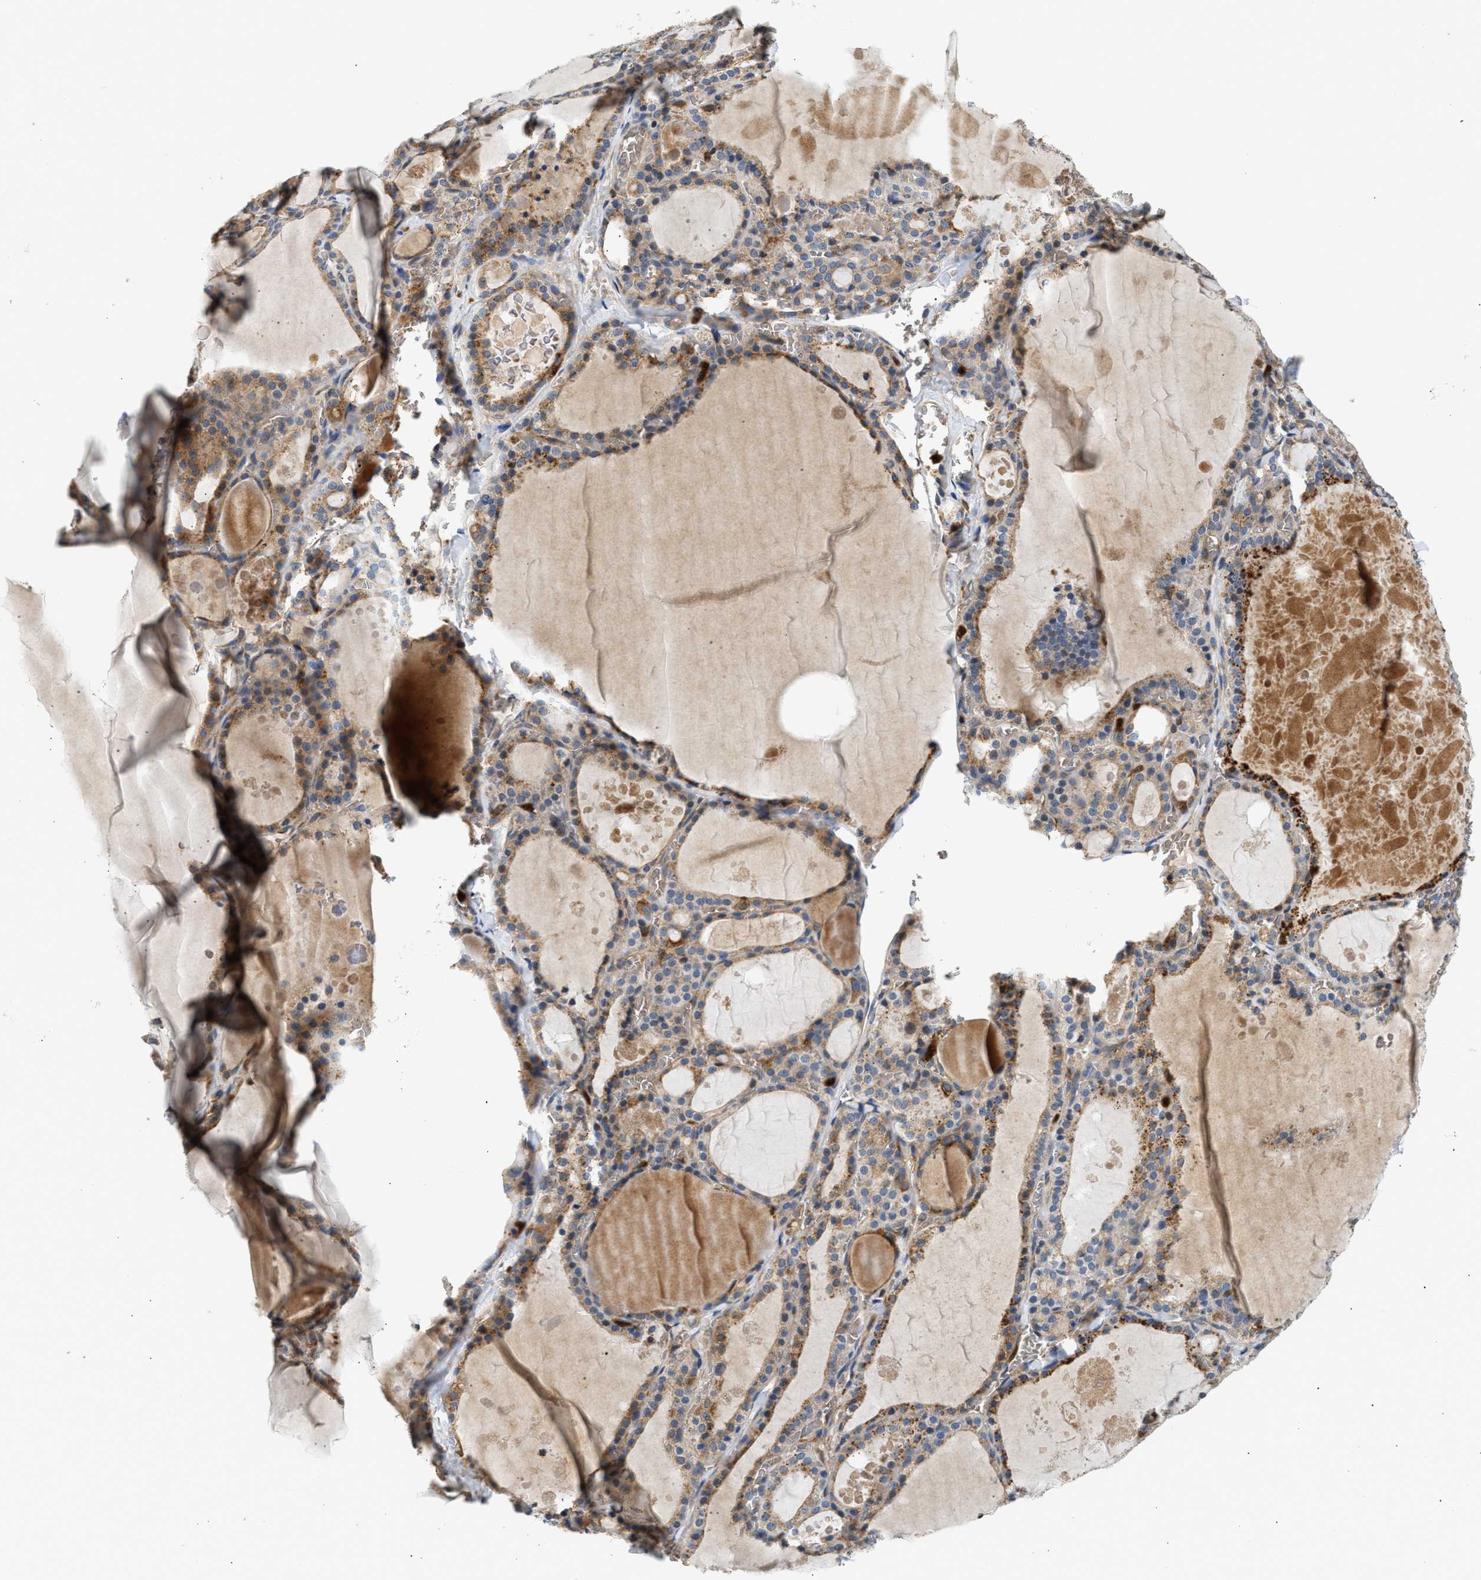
{"staining": {"intensity": "moderate", "quantity": ">75%", "location": "cytoplasmic/membranous"}, "tissue": "thyroid gland", "cell_type": "Glandular cells", "image_type": "normal", "snomed": [{"axis": "morphology", "description": "Normal tissue, NOS"}, {"axis": "topography", "description": "Thyroid gland"}], "caption": "Thyroid gland stained with IHC demonstrates moderate cytoplasmic/membranous staining in about >75% of glandular cells.", "gene": "RAB31", "patient": {"sex": "male", "age": 56}}